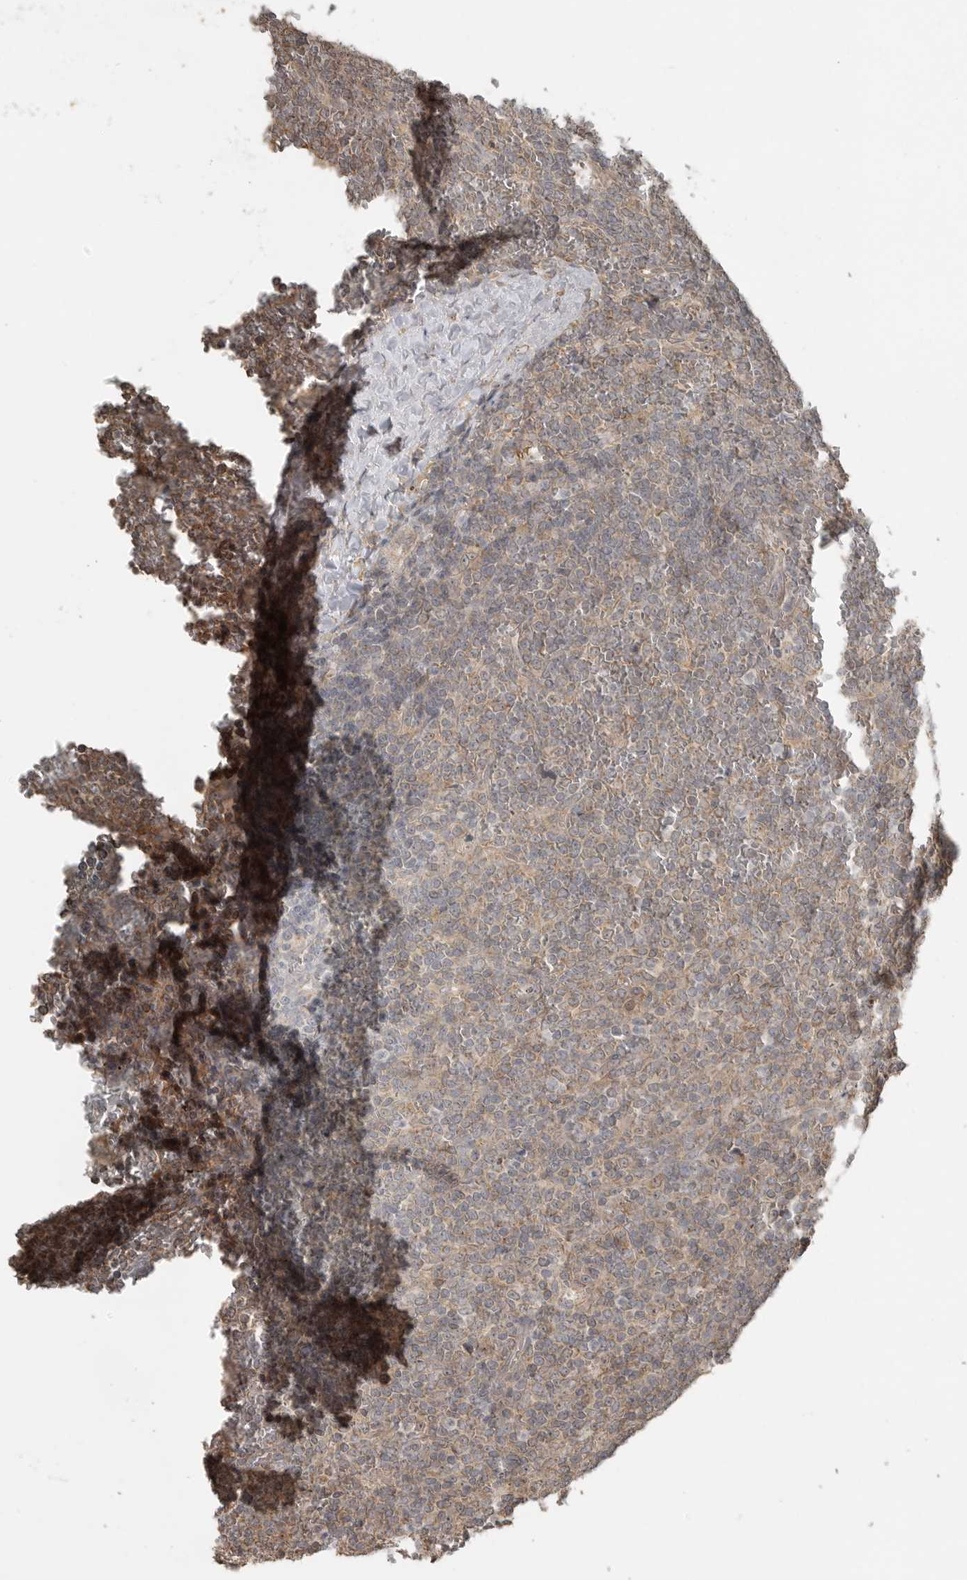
{"staining": {"intensity": "negative", "quantity": "none", "location": "none"}, "tissue": "lymphoma", "cell_type": "Tumor cells", "image_type": "cancer", "snomed": [{"axis": "morphology", "description": "Malignant lymphoma, non-Hodgkin's type, Low grade"}, {"axis": "topography", "description": "Spleen"}], "caption": "Immunohistochemistry of lymphoma reveals no expression in tumor cells. (DAB immunohistochemistry visualized using brightfield microscopy, high magnification).", "gene": "LLGL1", "patient": {"sex": "female", "age": 19}}